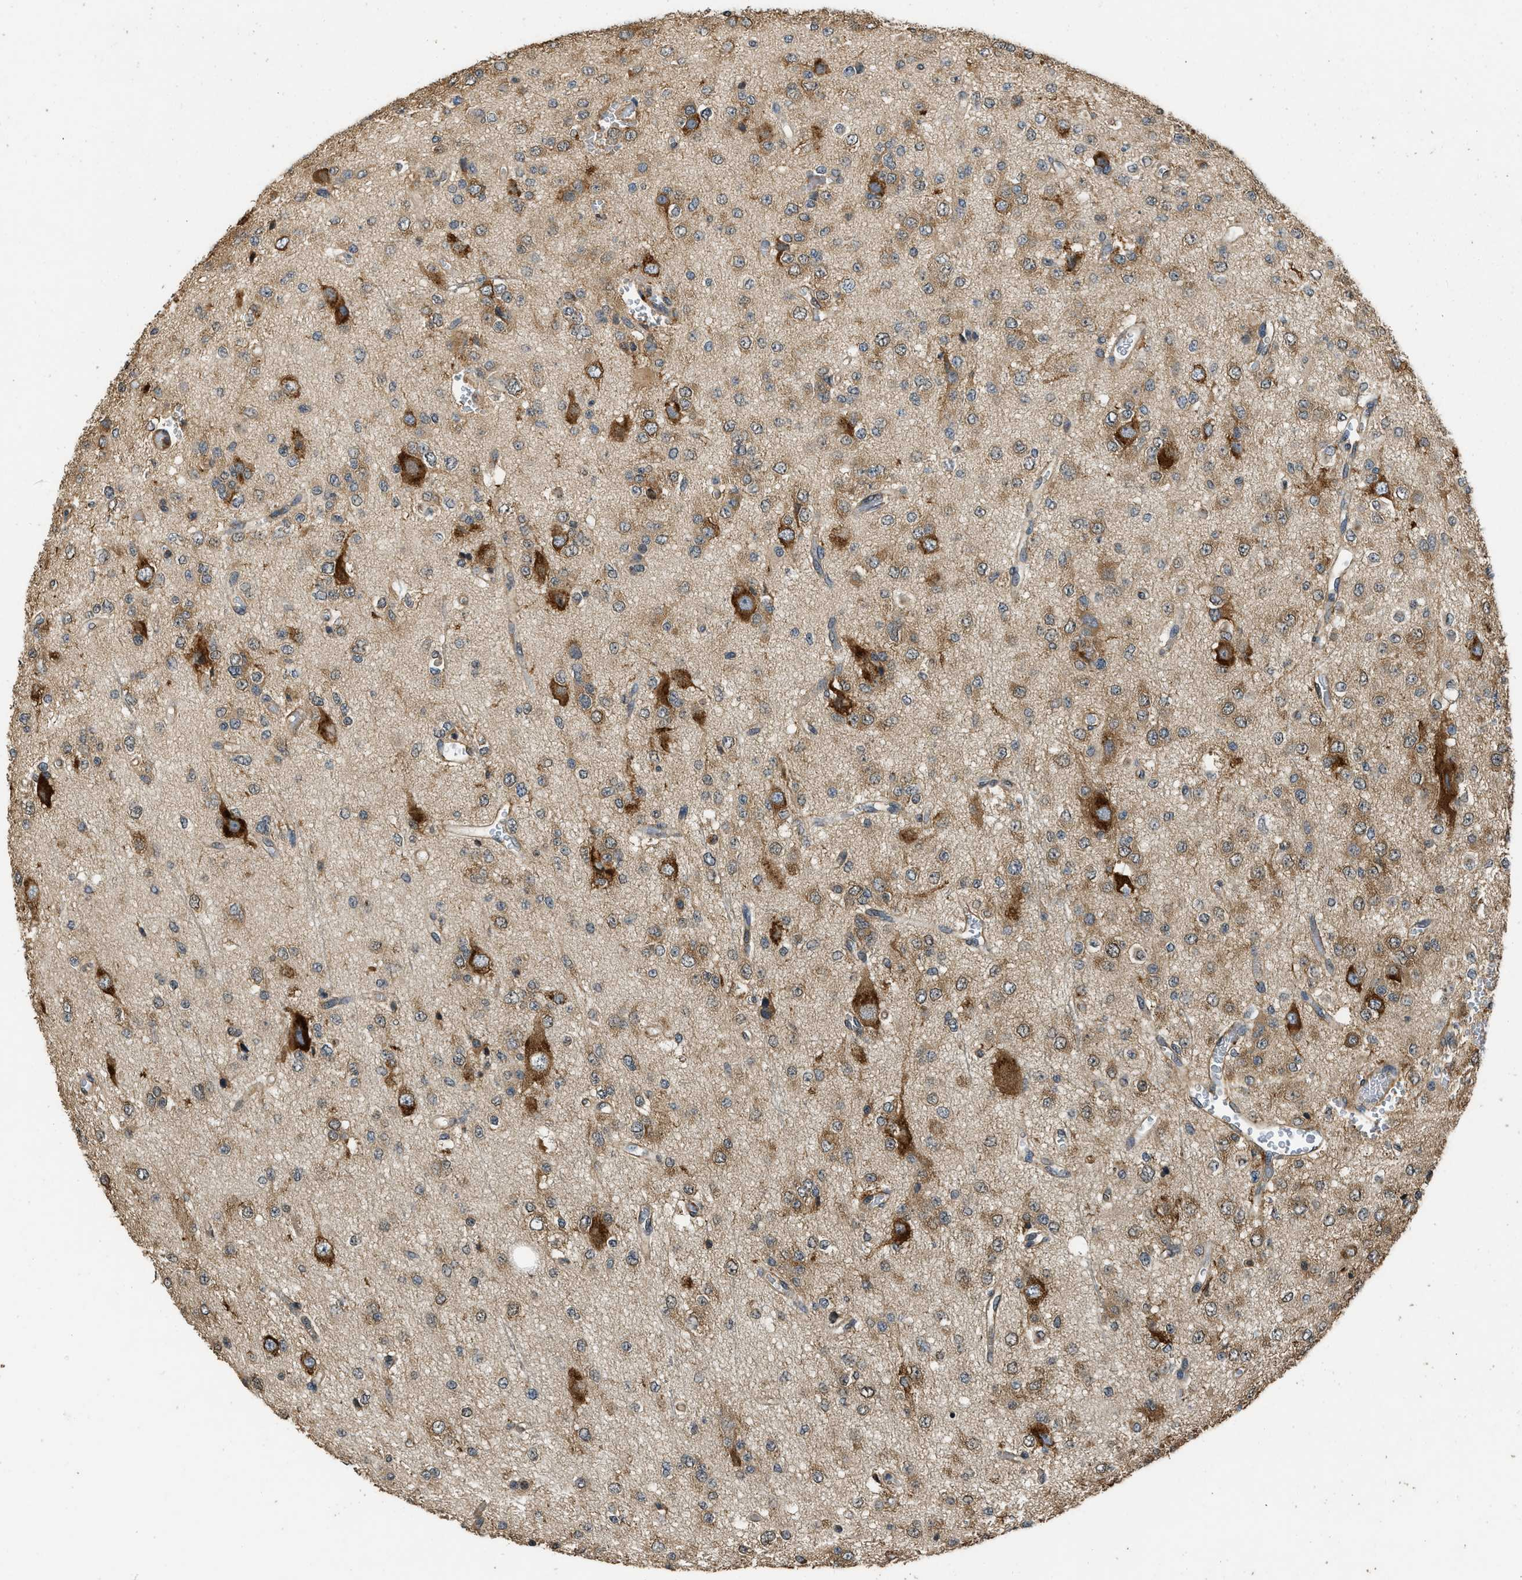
{"staining": {"intensity": "moderate", "quantity": ">75%", "location": "cytoplasmic/membranous"}, "tissue": "glioma", "cell_type": "Tumor cells", "image_type": "cancer", "snomed": [{"axis": "morphology", "description": "Glioma, malignant, Low grade"}, {"axis": "topography", "description": "Brain"}], "caption": "Protein positivity by IHC reveals moderate cytoplasmic/membranous positivity in about >75% of tumor cells in malignant glioma (low-grade).", "gene": "SLC36A4", "patient": {"sex": "male", "age": 38}}